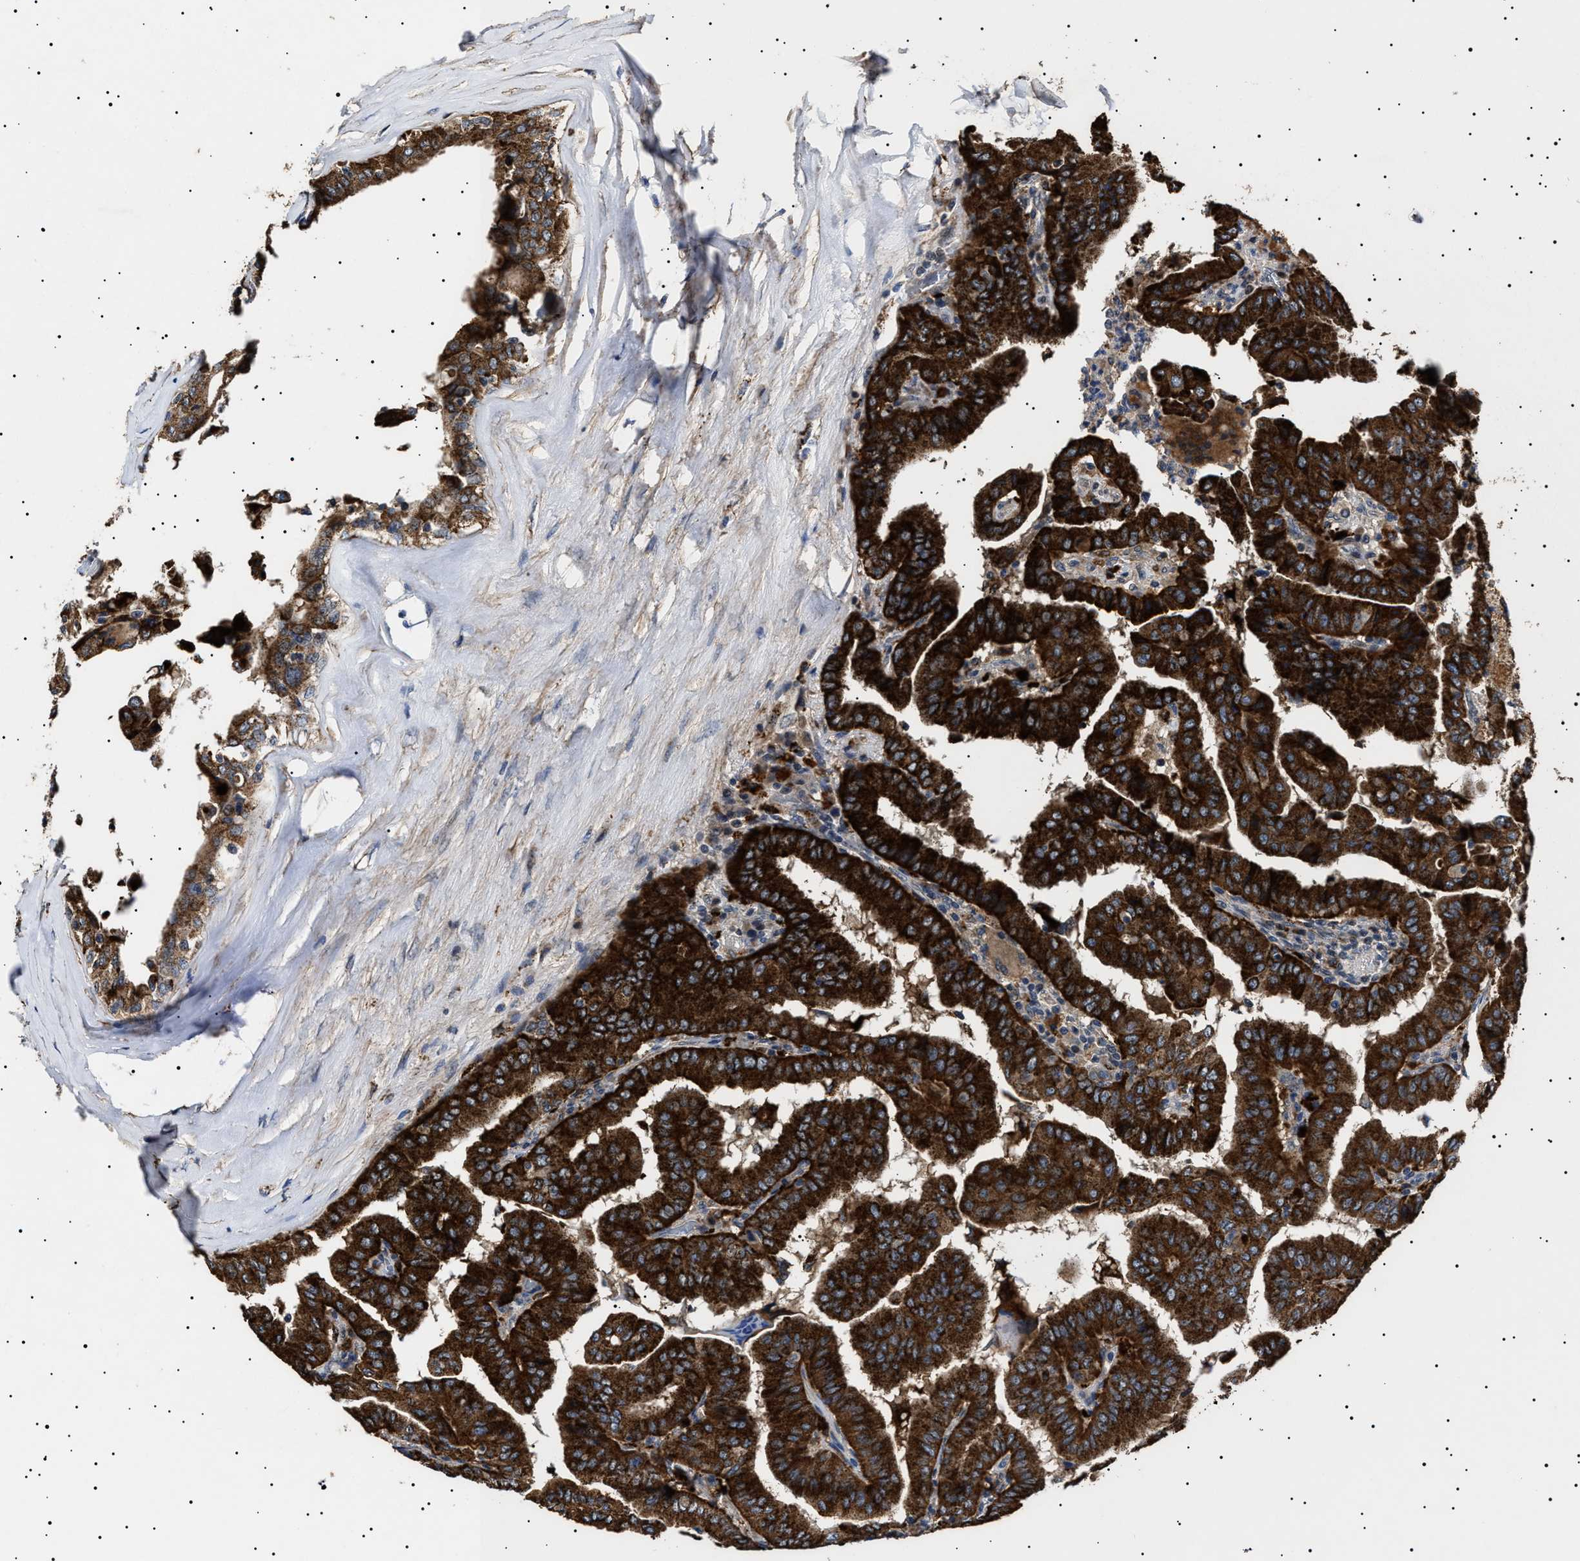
{"staining": {"intensity": "strong", "quantity": ">75%", "location": "cytoplasmic/membranous"}, "tissue": "thyroid cancer", "cell_type": "Tumor cells", "image_type": "cancer", "snomed": [{"axis": "morphology", "description": "Papillary adenocarcinoma, NOS"}, {"axis": "topography", "description": "Thyroid gland"}], "caption": "Protein analysis of thyroid cancer (papillary adenocarcinoma) tissue reveals strong cytoplasmic/membranous staining in approximately >75% of tumor cells. Immunohistochemistry stains the protein of interest in brown and the nuclei are stained blue.", "gene": "RAB34", "patient": {"sex": "male", "age": 33}}